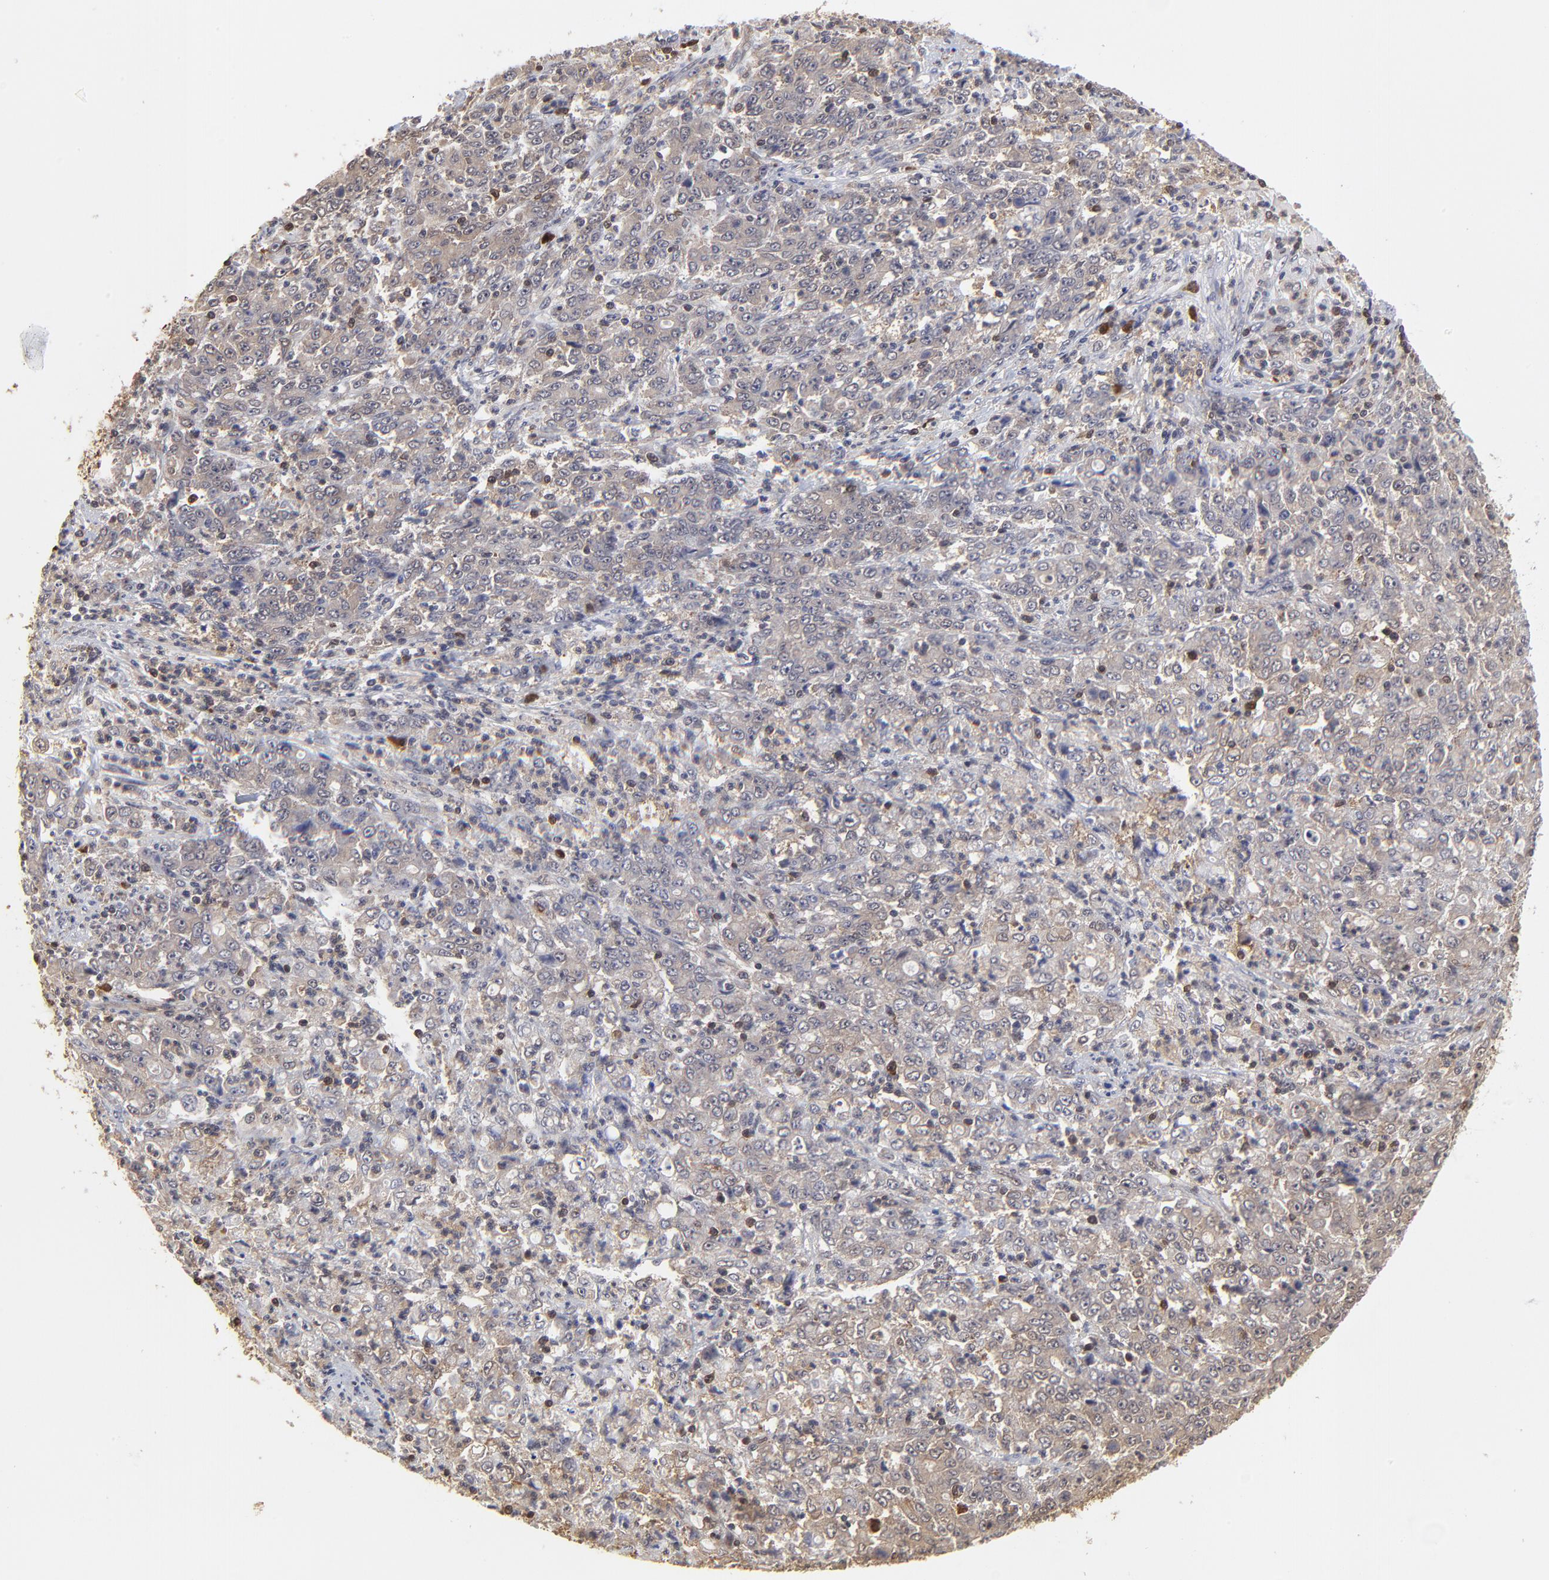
{"staining": {"intensity": "negative", "quantity": "none", "location": "none"}, "tissue": "stomach cancer", "cell_type": "Tumor cells", "image_type": "cancer", "snomed": [{"axis": "morphology", "description": "Adenocarcinoma, NOS"}, {"axis": "topography", "description": "Stomach, lower"}], "caption": "Protein analysis of adenocarcinoma (stomach) displays no significant staining in tumor cells. Nuclei are stained in blue.", "gene": "CASP3", "patient": {"sex": "female", "age": 71}}